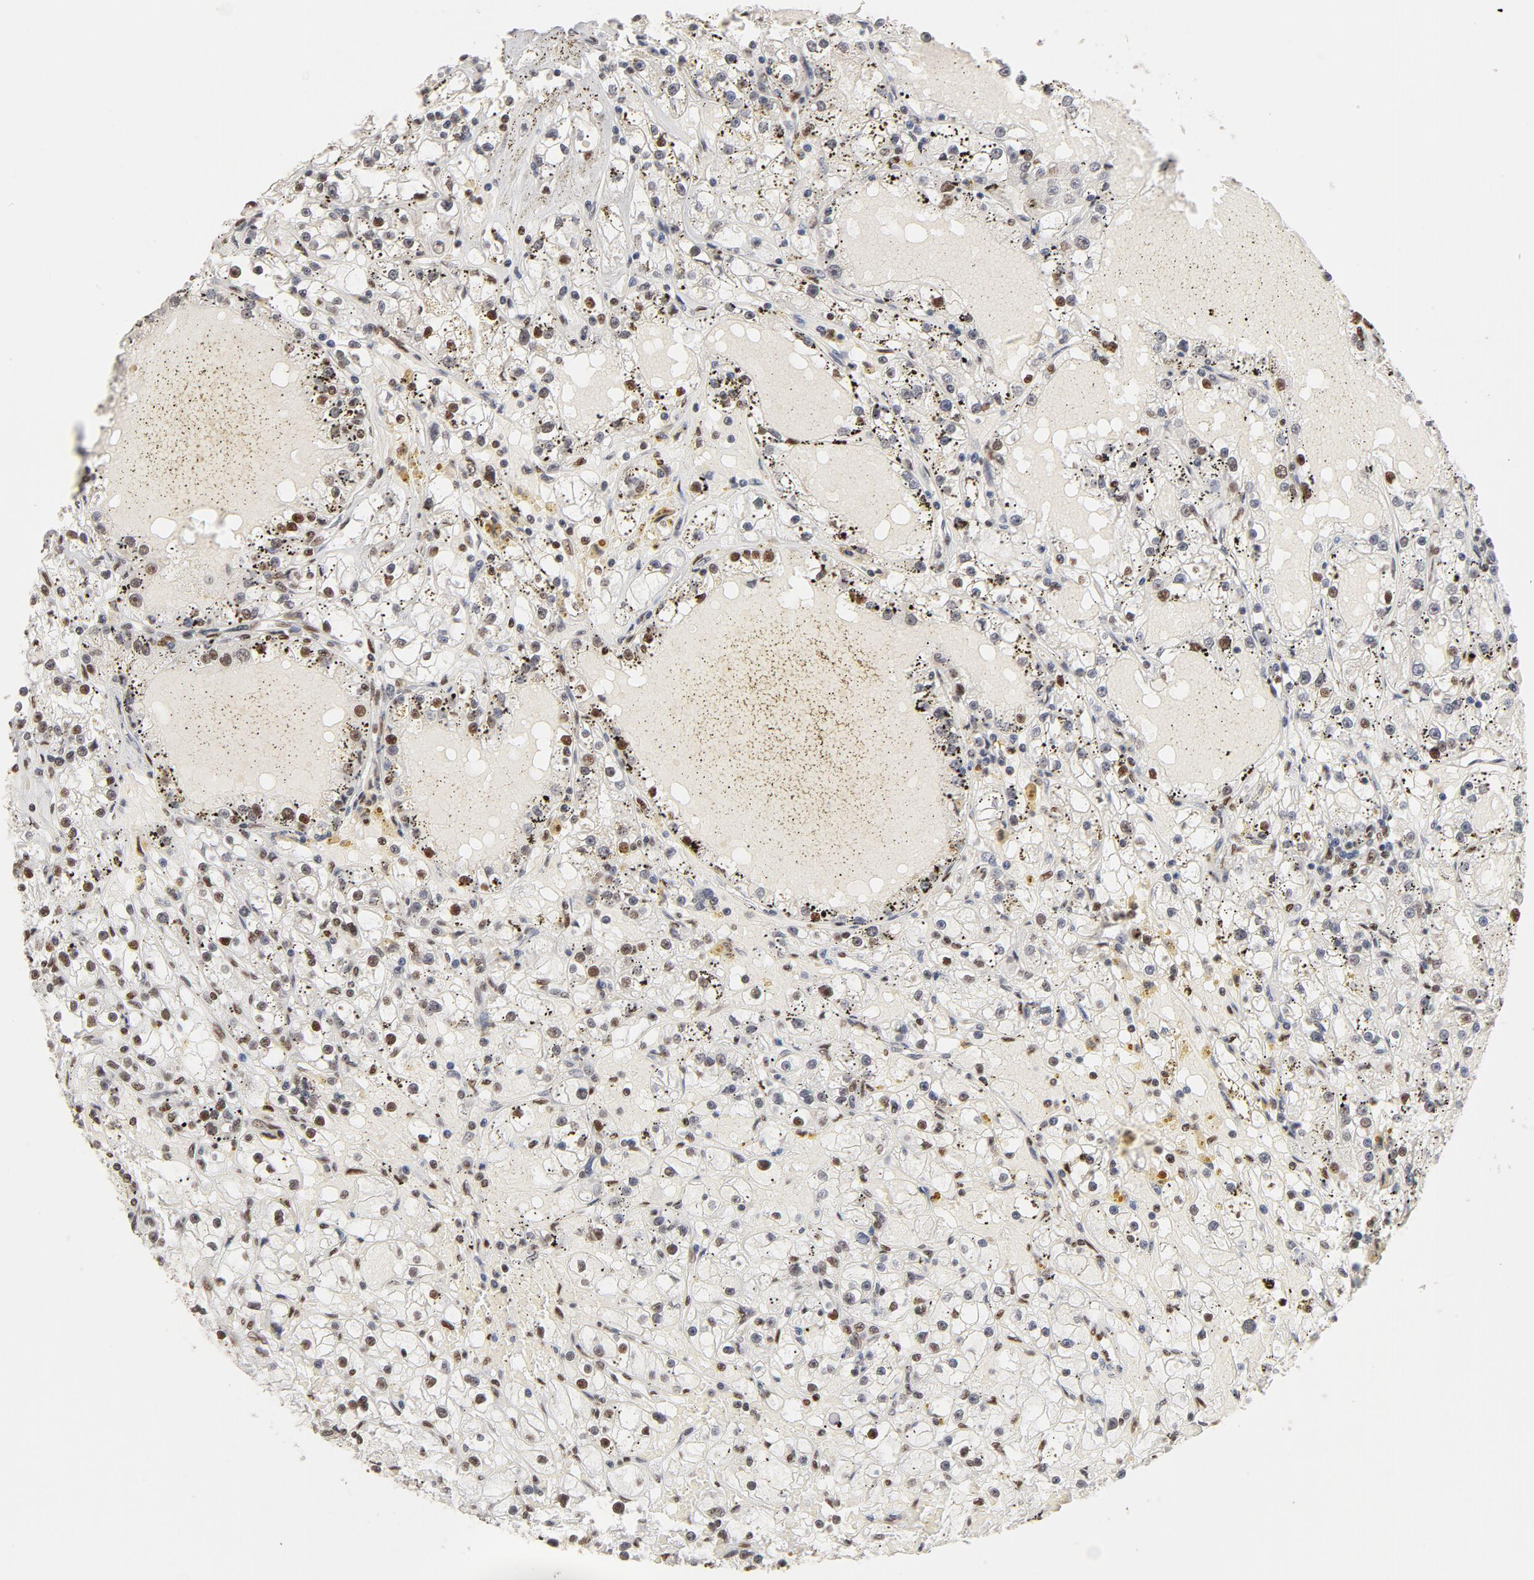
{"staining": {"intensity": "moderate", "quantity": ">75%", "location": "nuclear"}, "tissue": "renal cancer", "cell_type": "Tumor cells", "image_type": "cancer", "snomed": [{"axis": "morphology", "description": "Adenocarcinoma, NOS"}, {"axis": "topography", "description": "Kidney"}], "caption": "IHC image of human renal cancer (adenocarcinoma) stained for a protein (brown), which demonstrates medium levels of moderate nuclear expression in about >75% of tumor cells.", "gene": "TP53BP1", "patient": {"sex": "male", "age": 56}}